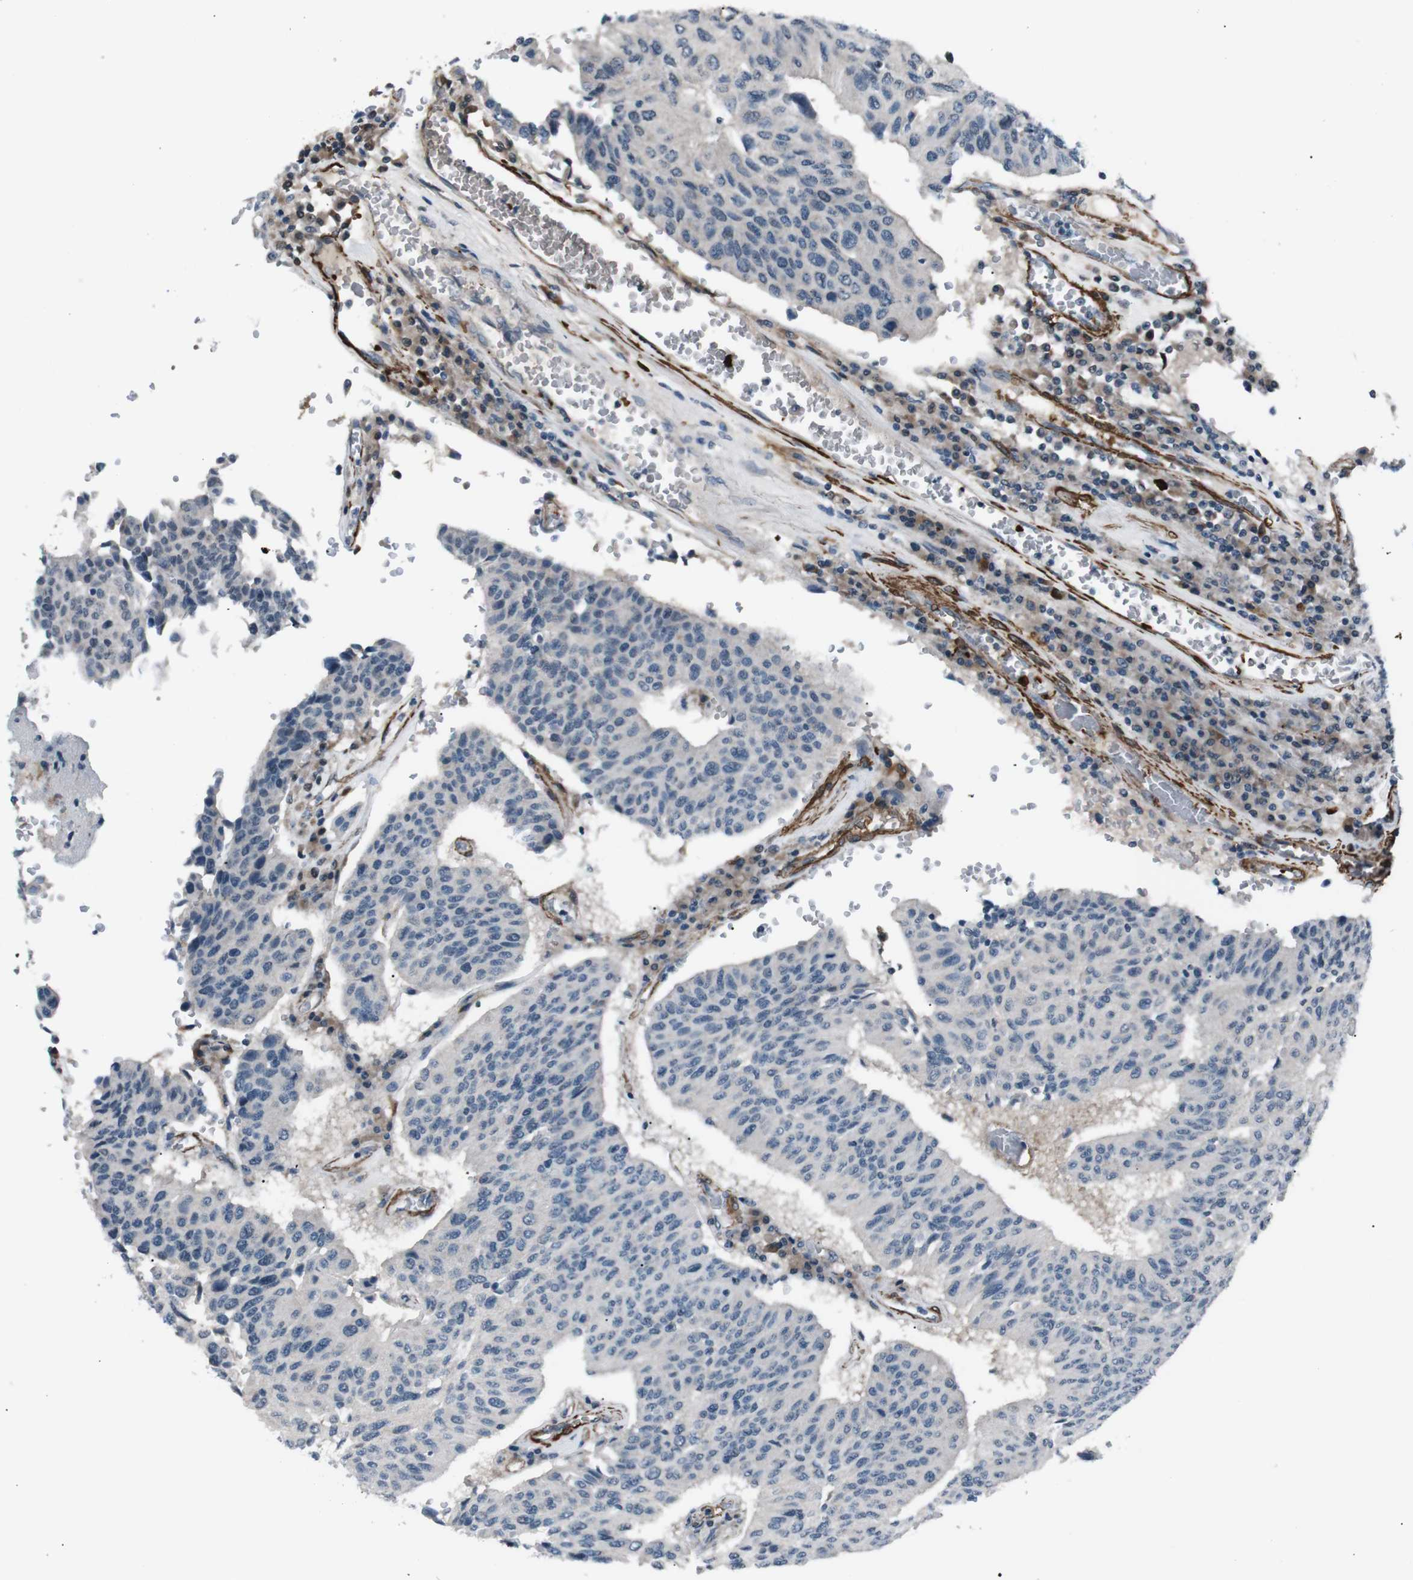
{"staining": {"intensity": "negative", "quantity": "none", "location": "none"}, "tissue": "urothelial cancer", "cell_type": "Tumor cells", "image_type": "cancer", "snomed": [{"axis": "morphology", "description": "Urothelial carcinoma, High grade"}, {"axis": "topography", "description": "Urinary bladder"}], "caption": "Immunohistochemical staining of human urothelial cancer shows no significant staining in tumor cells. Brightfield microscopy of immunohistochemistry (IHC) stained with DAB (brown) and hematoxylin (blue), captured at high magnification.", "gene": "PDLIM5", "patient": {"sex": "male", "age": 66}}